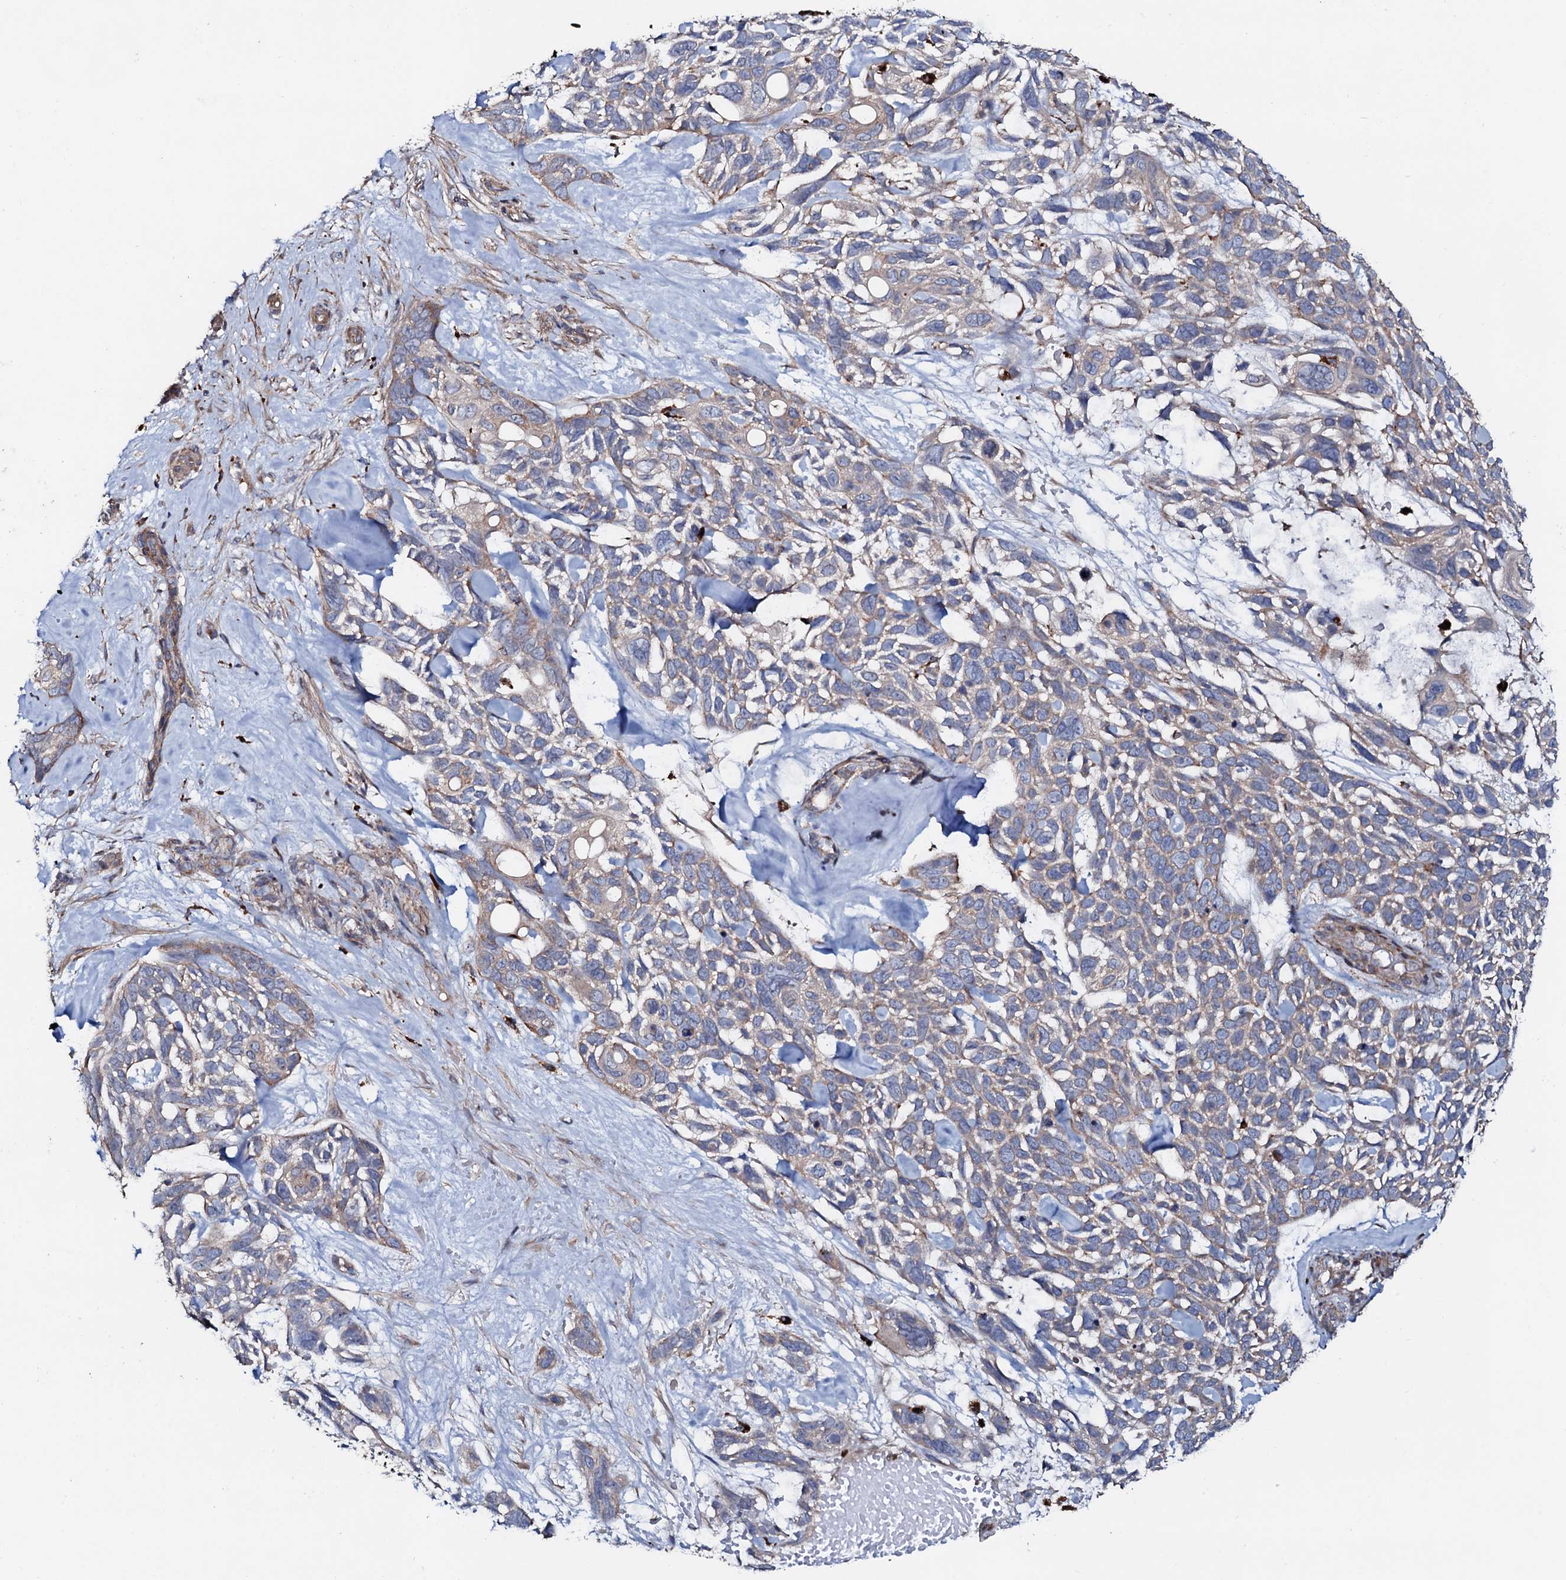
{"staining": {"intensity": "weak", "quantity": "25%-75%", "location": "cytoplasmic/membranous"}, "tissue": "skin cancer", "cell_type": "Tumor cells", "image_type": "cancer", "snomed": [{"axis": "morphology", "description": "Basal cell carcinoma"}, {"axis": "topography", "description": "Skin"}], "caption": "Protein expression analysis of human skin cancer (basal cell carcinoma) reveals weak cytoplasmic/membranous expression in about 25%-75% of tumor cells.", "gene": "P2RX4", "patient": {"sex": "male", "age": 88}}